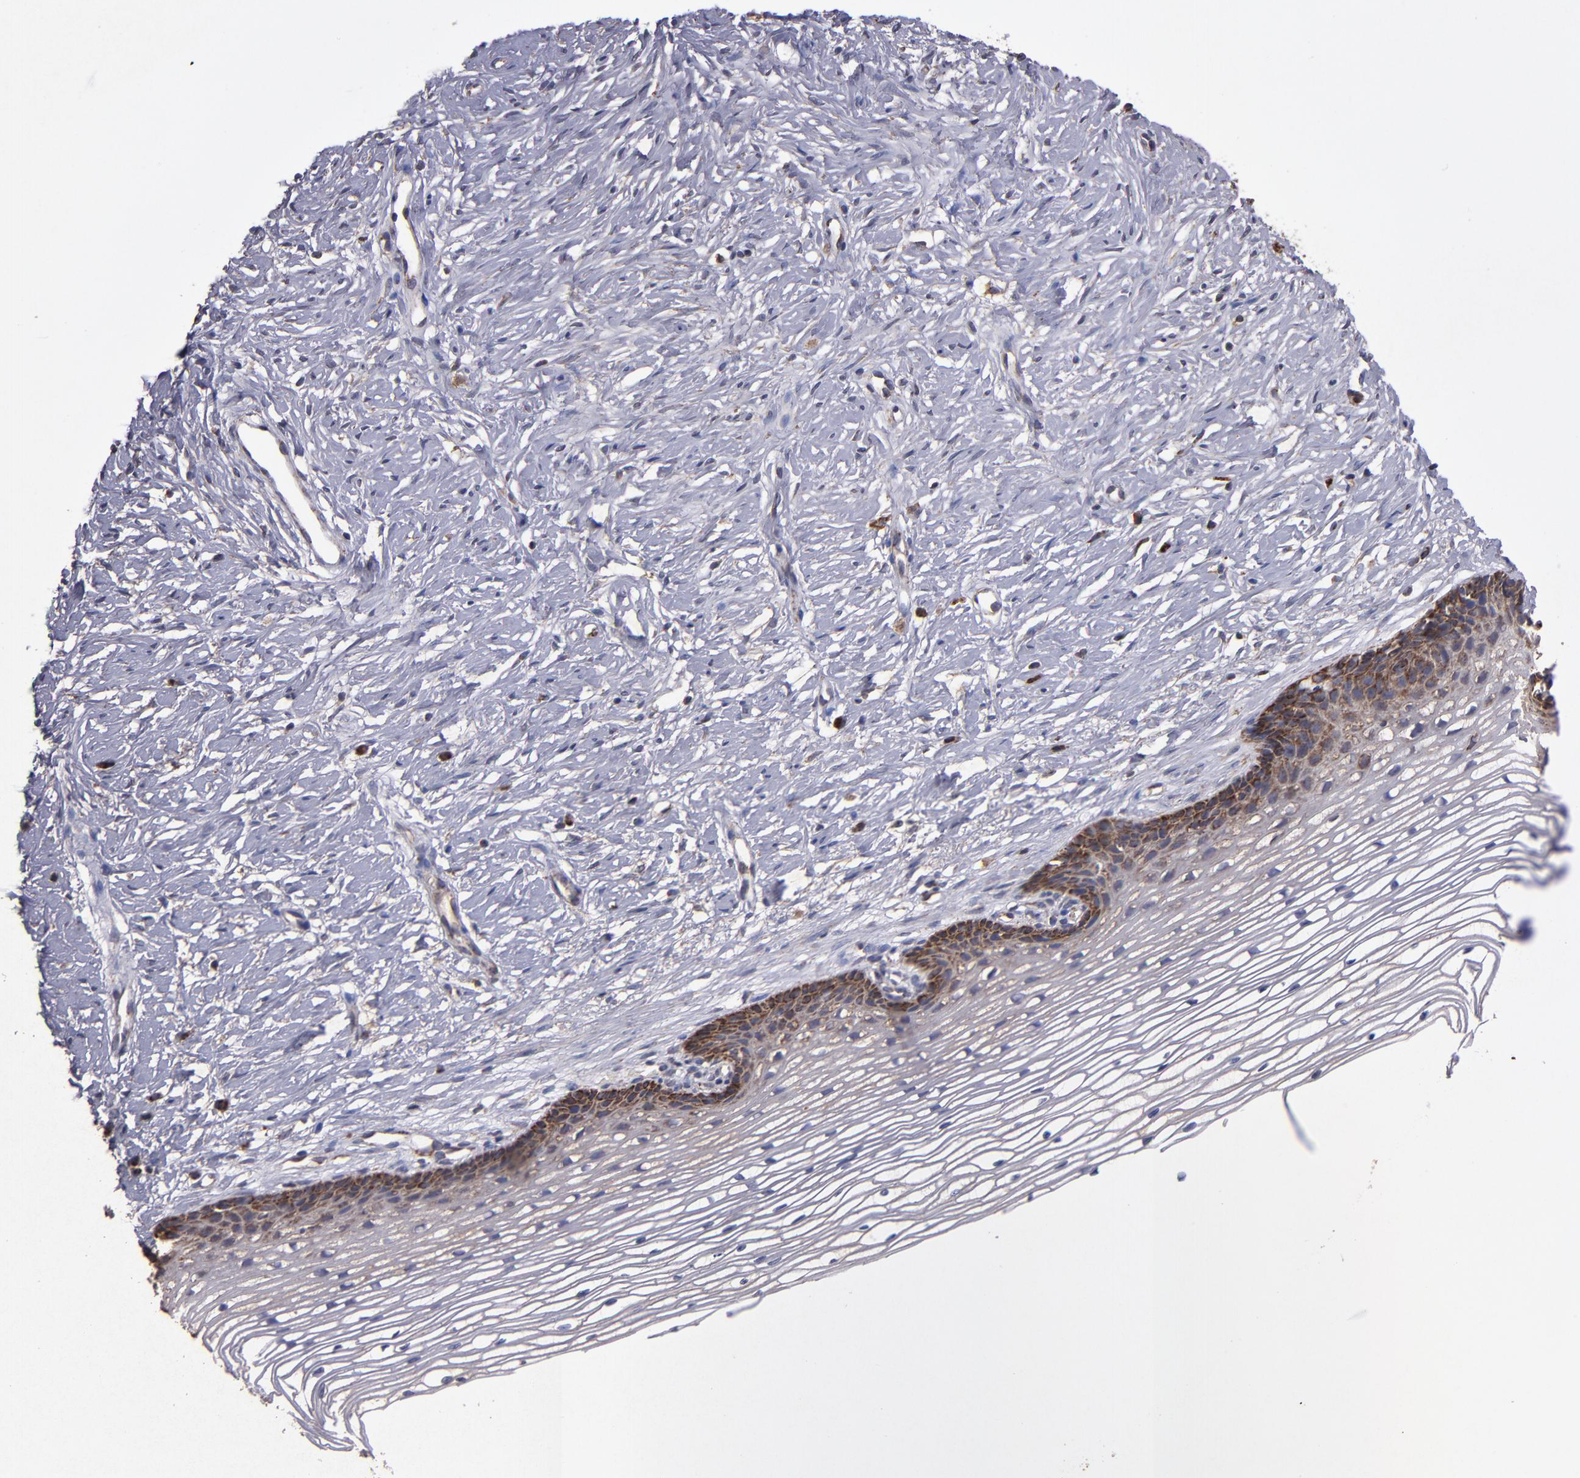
{"staining": {"intensity": "moderate", "quantity": "25%-75%", "location": "cytoplasmic/membranous"}, "tissue": "cervix", "cell_type": "Glandular cells", "image_type": "normal", "snomed": [{"axis": "morphology", "description": "Normal tissue, NOS"}, {"axis": "topography", "description": "Cervix"}], "caption": "Cervix stained for a protein reveals moderate cytoplasmic/membranous positivity in glandular cells. The protein of interest is stained brown, and the nuclei are stained in blue (DAB (3,3'-diaminobenzidine) IHC with brightfield microscopy, high magnification).", "gene": "TIMM9", "patient": {"sex": "female", "age": 77}}